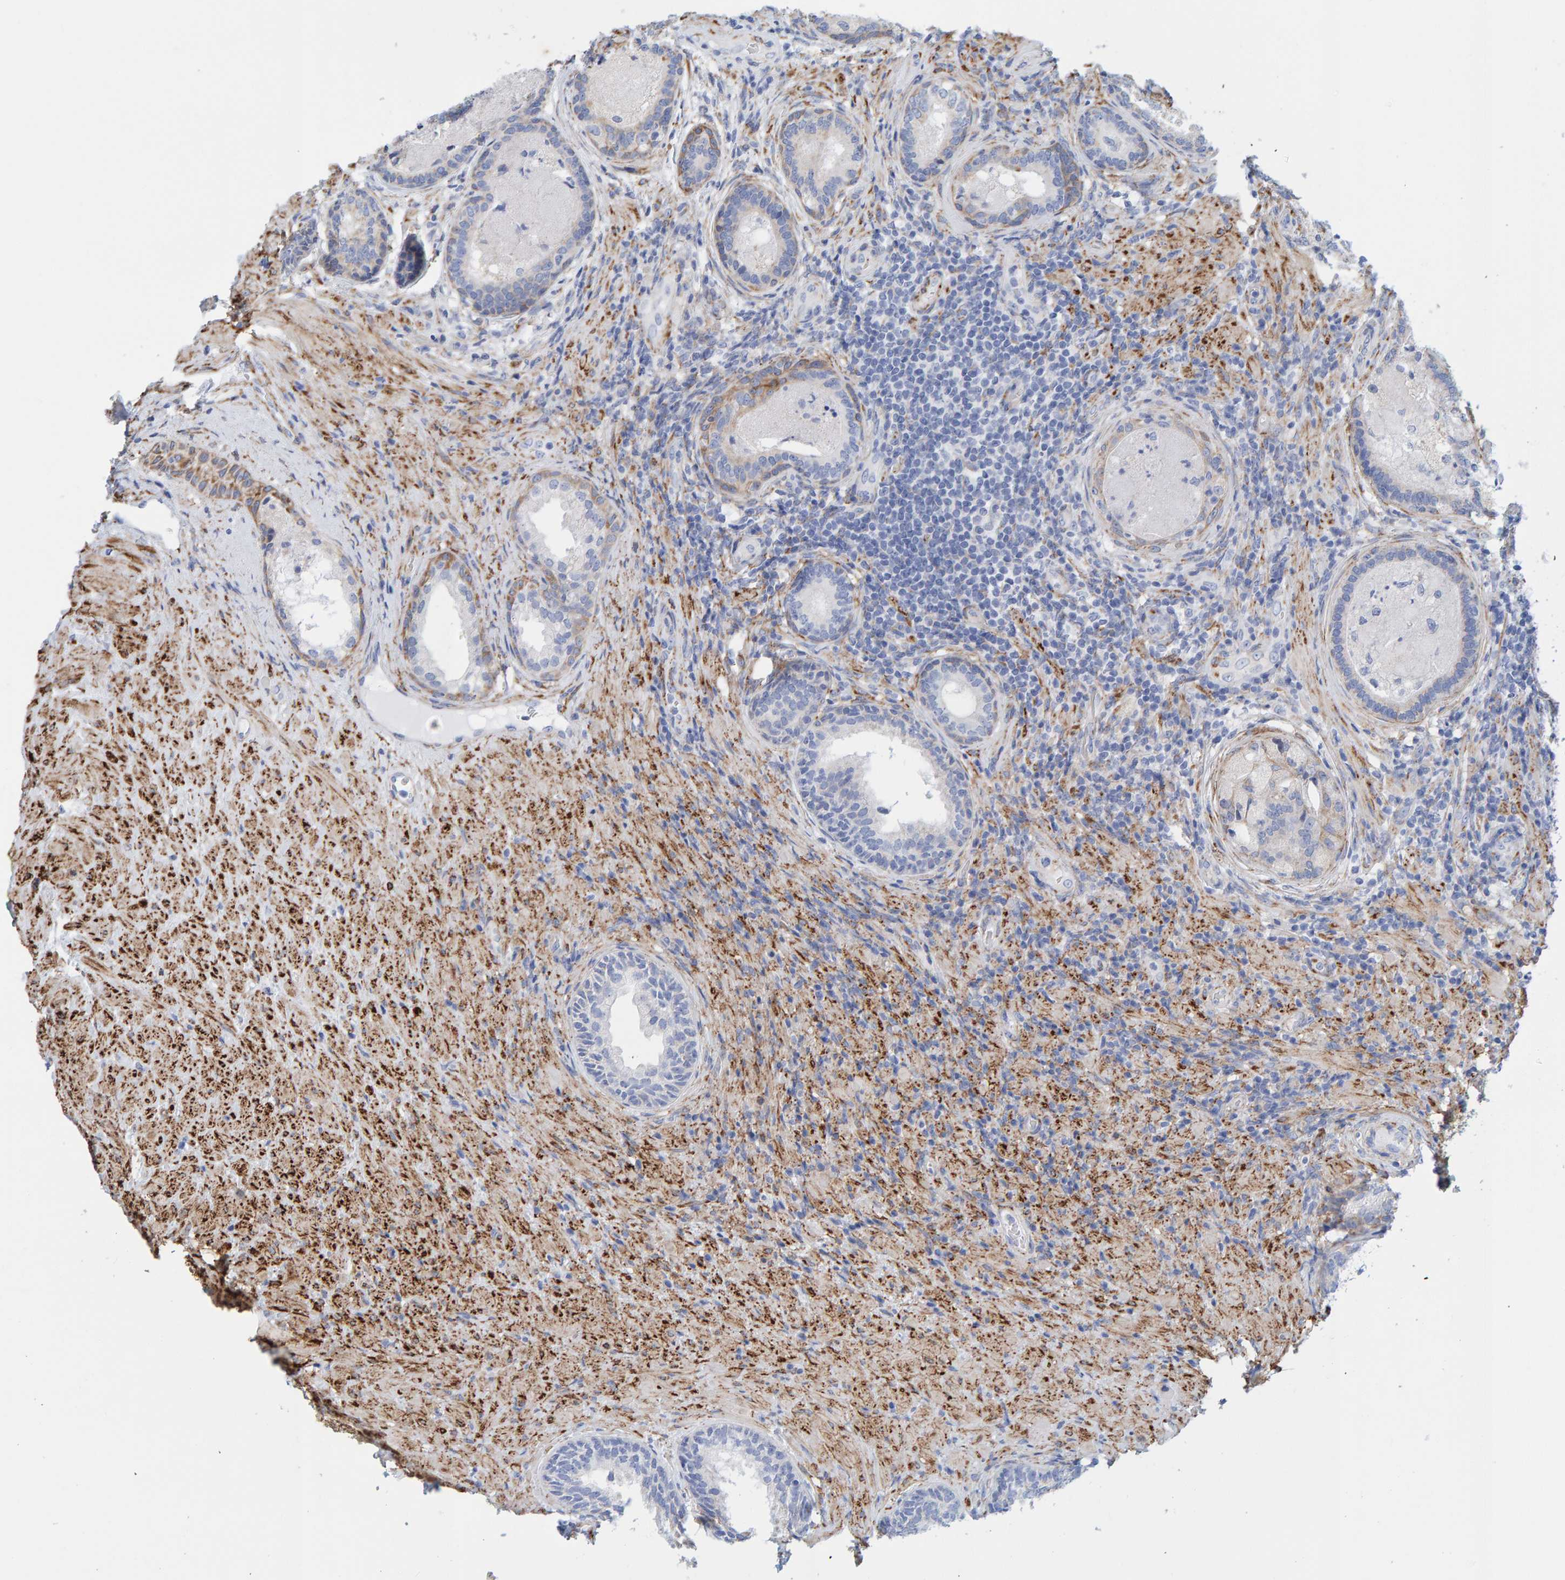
{"staining": {"intensity": "moderate", "quantity": "<25%", "location": "cytoplasmic/membranous"}, "tissue": "prostate", "cell_type": "Glandular cells", "image_type": "normal", "snomed": [{"axis": "morphology", "description": "Normal tissue, NOS"}, {"axis": "topography", "description": "Prostate"}], "caption": "High-power microscopy captured an IHC histopathology image of unremarkable prostate, revealing moderate cytoplasmic/membranous expression in approximately <25% of glandular cells.", "gene": "MAP1B", "patient": {"sex": "male", "age": 76}}